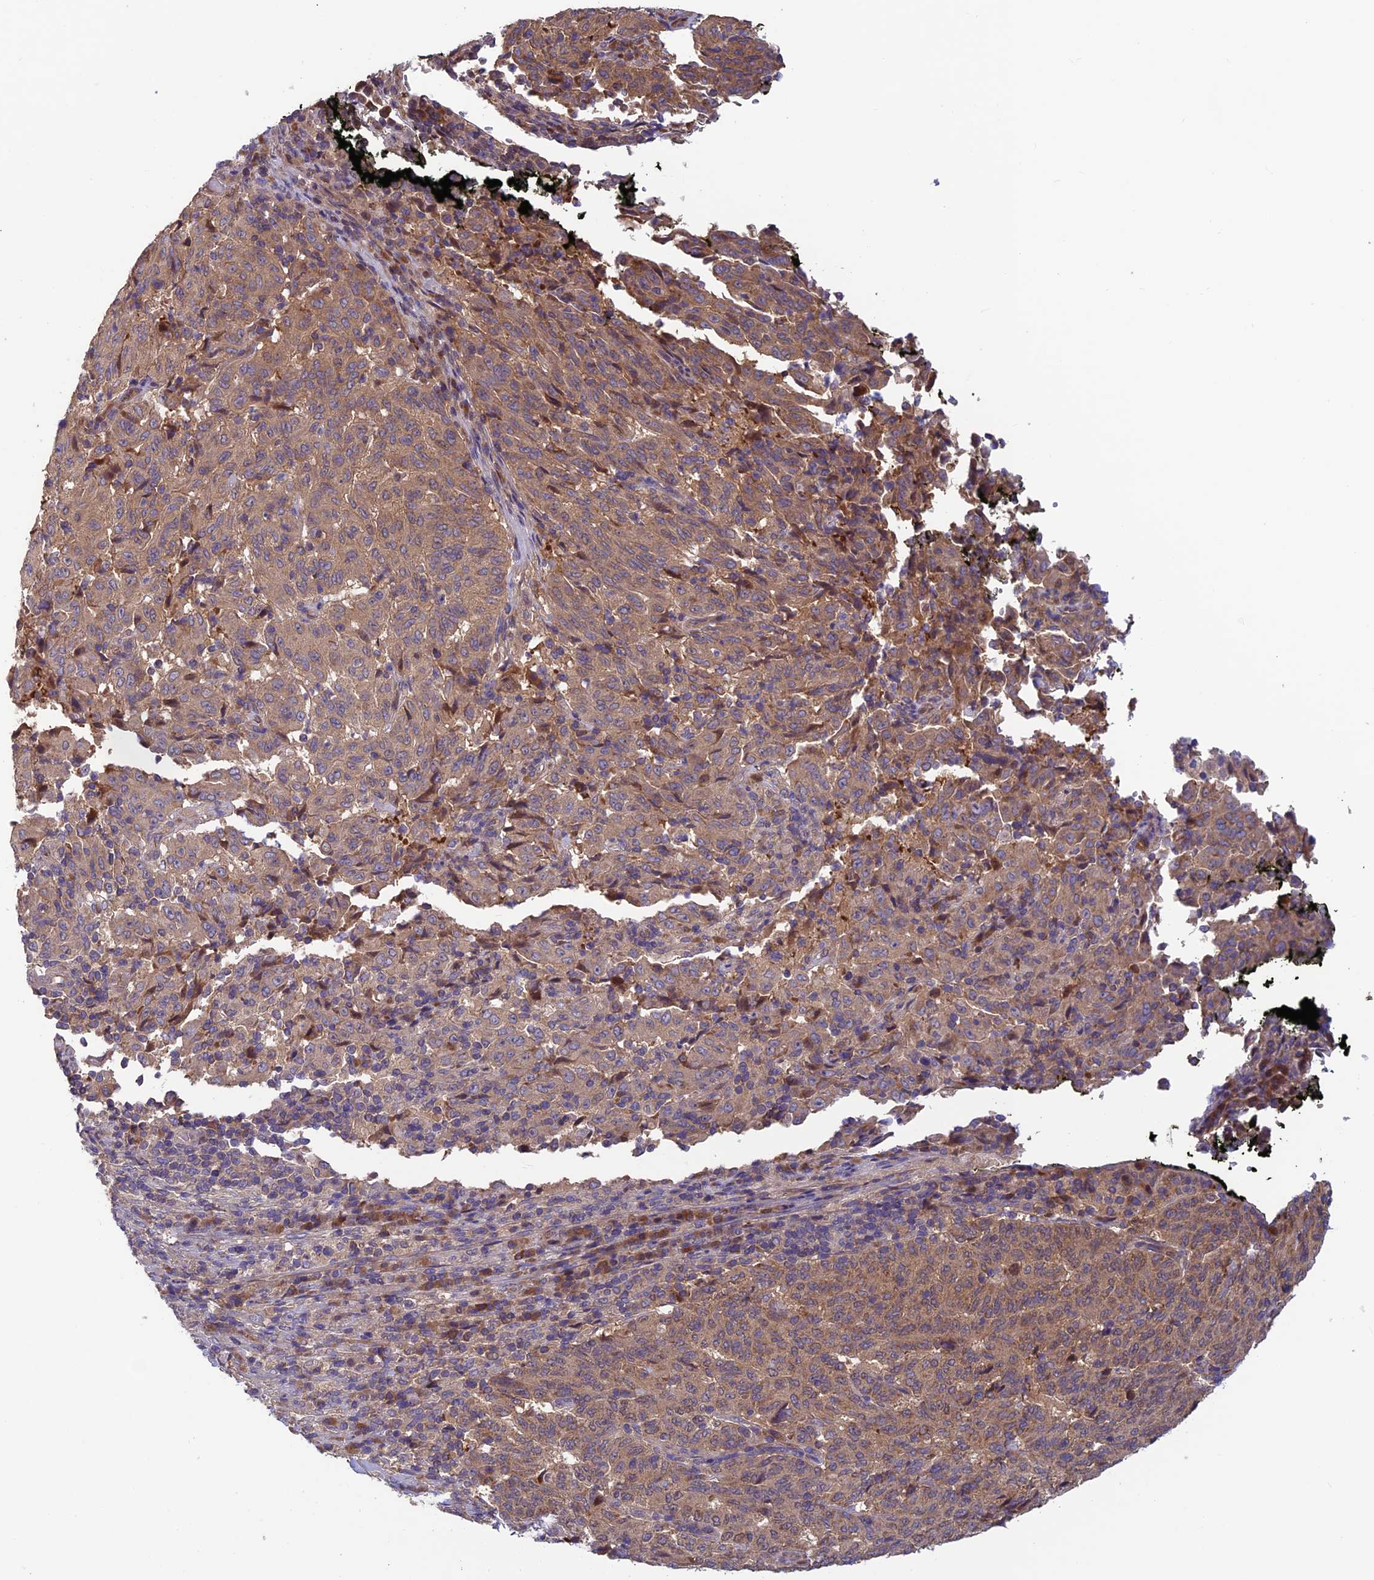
{"staining": {"intensity": "weak", "quantity": ">75%", "location": "cytoplasmic/membranous"}, "tissue": "pancreatic cancer", "cell_type": "Tumor cells", "image_type": "cancer", "snomed": [{"axis": "morphology", "description": "Adenocarcinoma, NOS"}, {"axis": "topography", "description": "Pancreas"}], "caption": "Human adenocarcinoma (pancreatic) stained with a brown dye exhibits weak cytoplasmic/membranous positive expression in about >75% of tumor cells.", "gene": "CCDC15", "patient": {"sex": "male", "age": 63}}